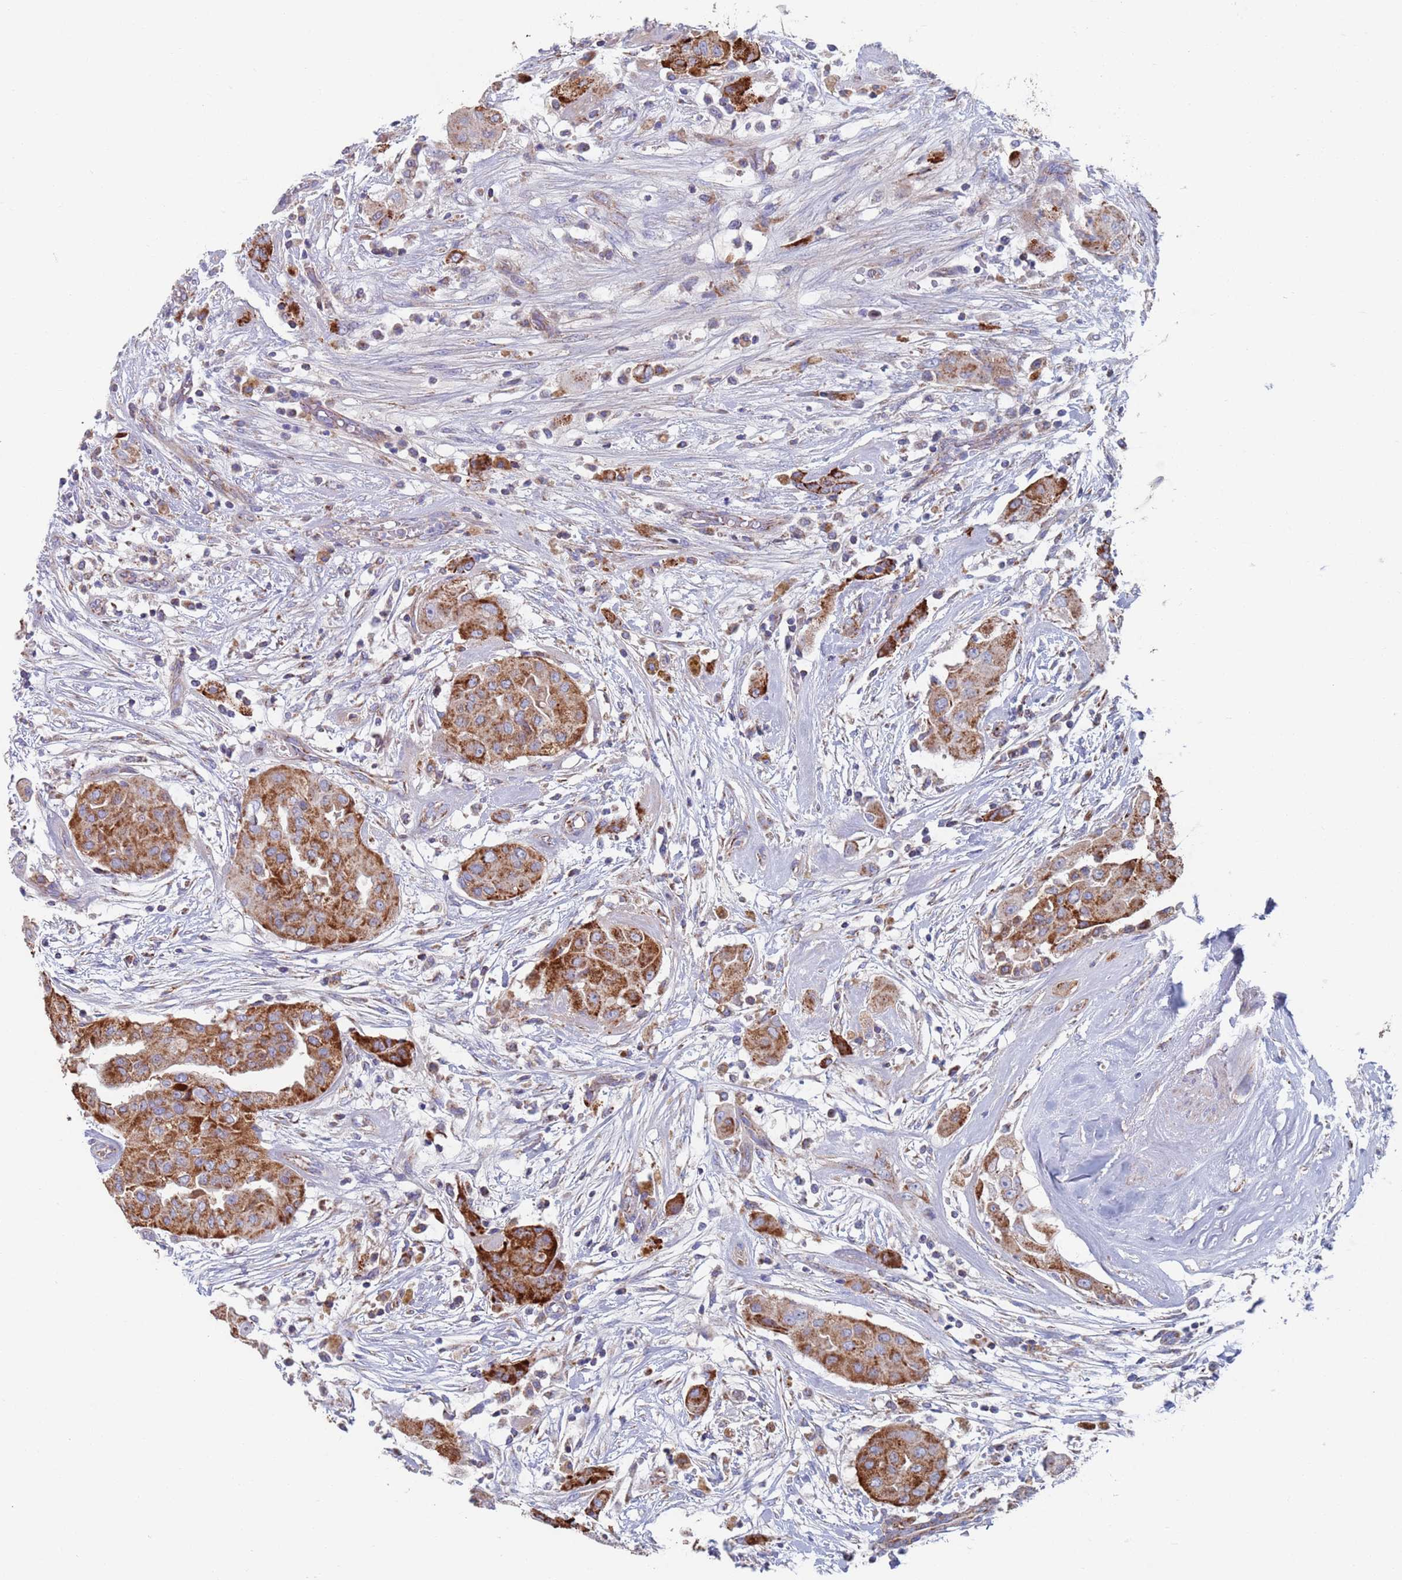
{"staining": {"intensity": "strong", "quantity": ">75%", "location": "cytoplasmic/membranous"}, "tissue": "thyroid cancer", "cell_type": "Tumor cells", "image_type": "cancer", "snomed": [{"axis": "morphology", "description": "Papillary adenocarcinoma, NOS"}, {"axis": "topography", "description": "Thyroid gland"}], "caption": "Immunohistochemistry micrograph of neoplastic tissue: thyroid cancer stained using immunohistochemistry (IHC) exhibits high levels of strong protein expression localized specifically in the cytoplasmic/membranous of tumor cells, appearing as a cytoplasmic/membranous brown color.", "gene": "MRPL22", "patient": {"sex": "female", "age": 59}}